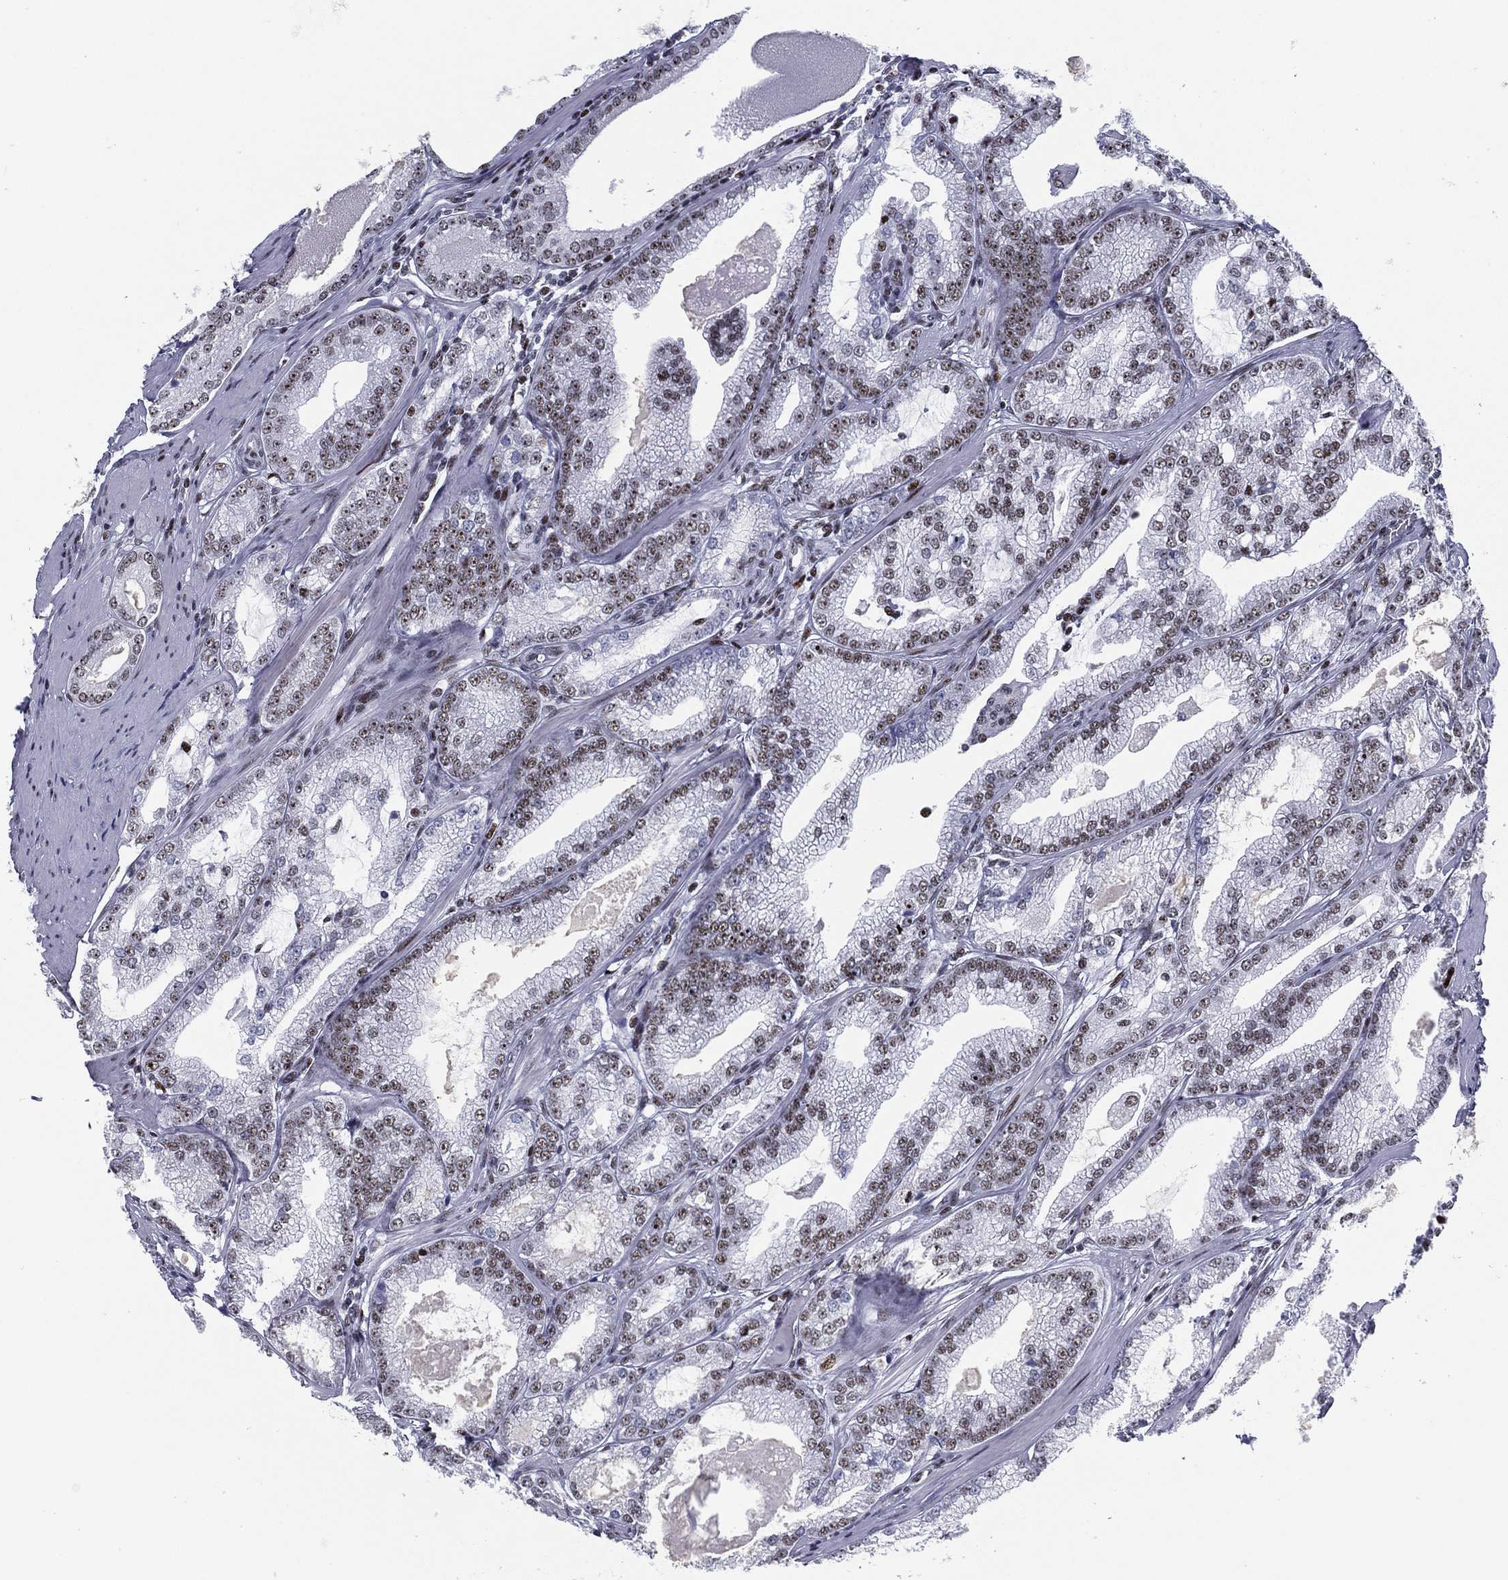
{"staining": {"intensity": "moderate", "quantity": "<25%", "location": "nuclear"}, "tissue": "prostate cancer", "cell_type": "Tumor cells", "image_type": "cancer", "snomed": [{"axis": "morphology", "description": "Adenocarcinoma, High grade"}, {"axis": "topography", "description": "Prostate and seminal vesicle, NOS"}], "caption": "Immunohistochemistry (IHC) of prostate adenocarcinoma (high-grade) reveals low levels of moderate nuclear positivity in approximately <25% of tumor cells. Ihc stains the protein of interest in brown and the nuclei are stained blue.", "gene": "CYB561D2", "patient": {"sex": "male", "age": 62}}